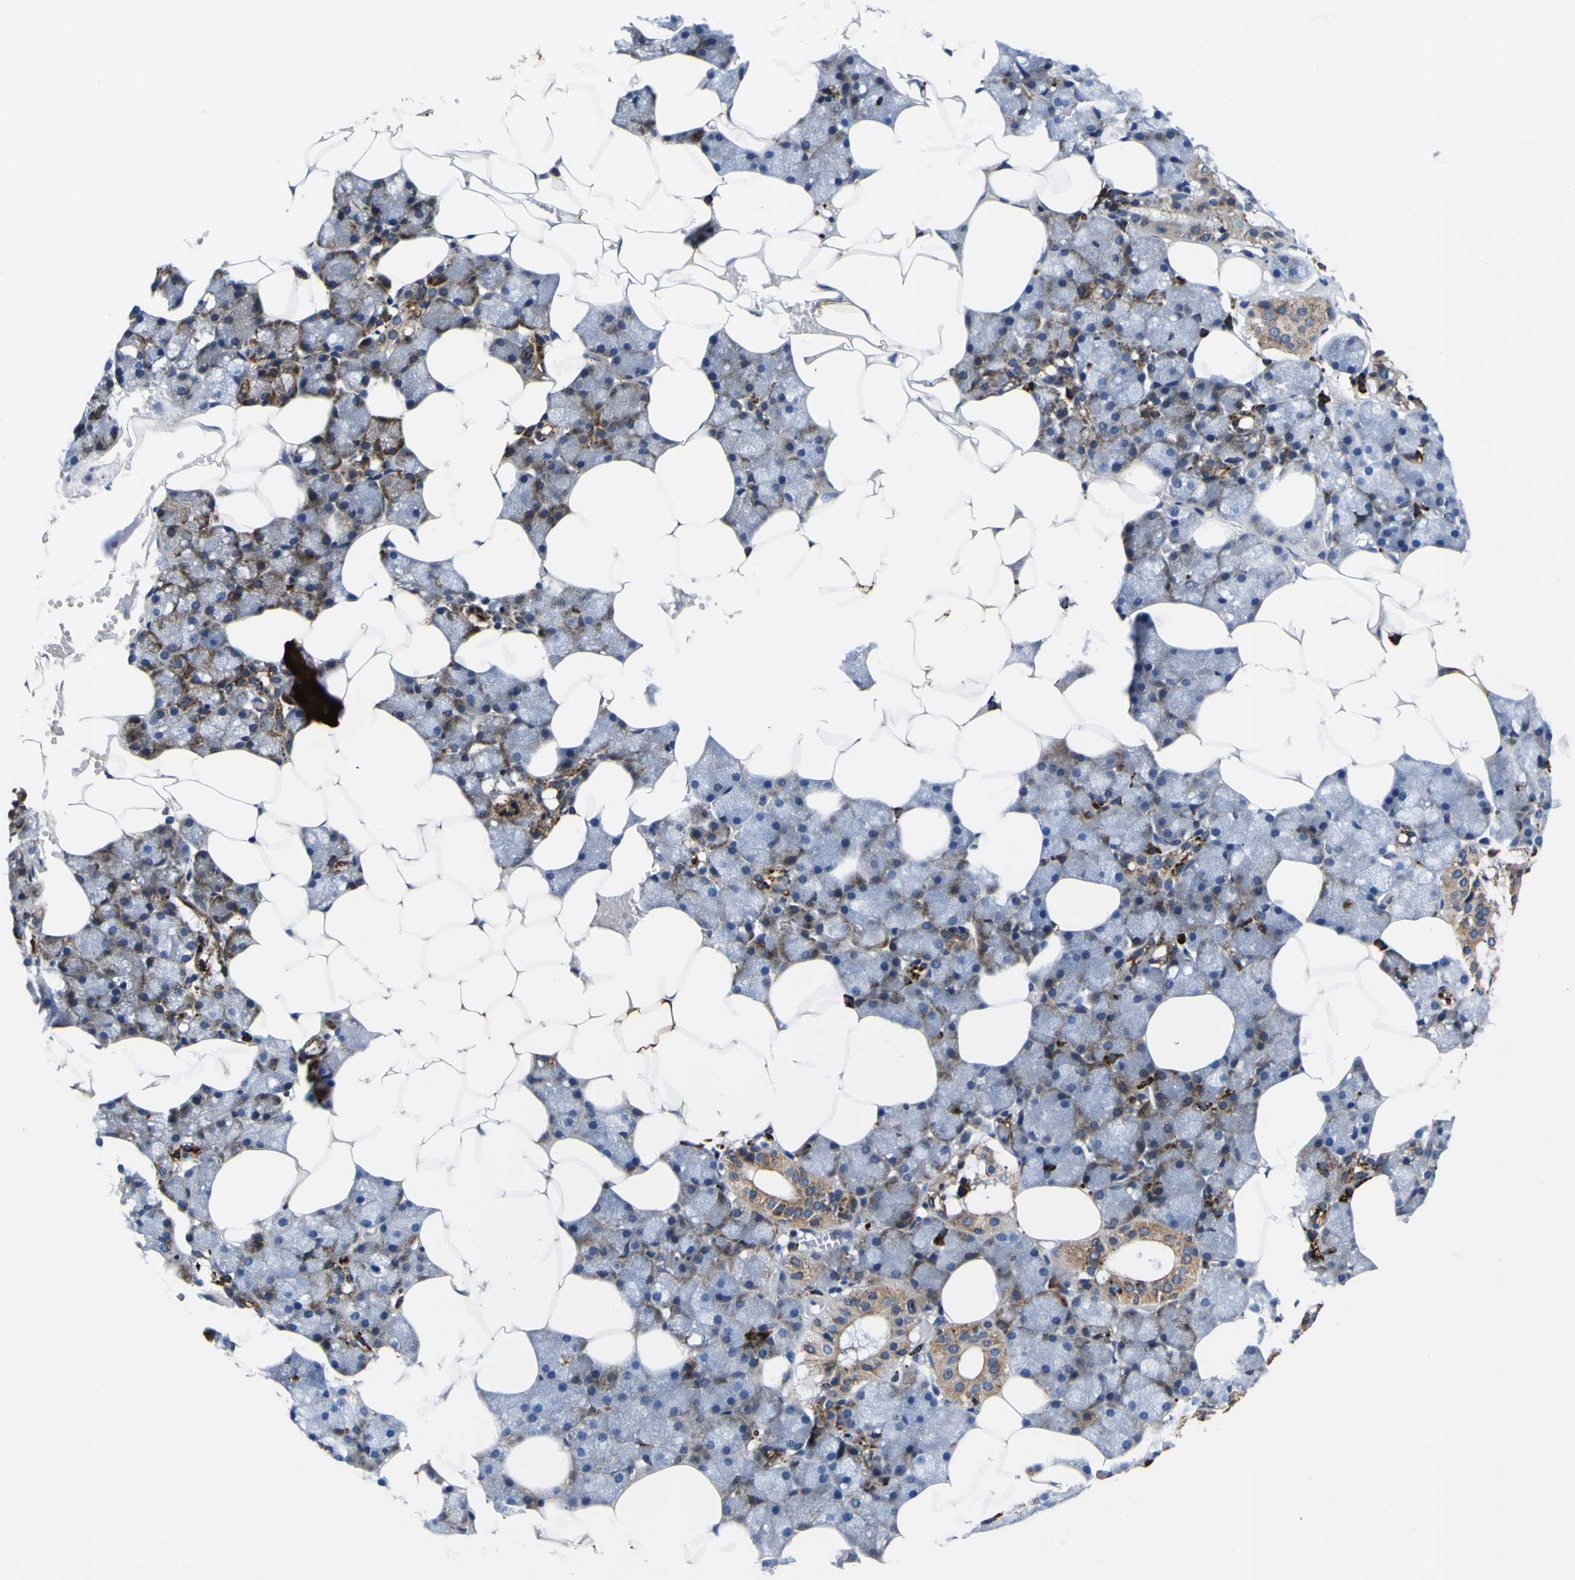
{"staining": {"intensity": "strong", "quantity": "25%-75%", "location": "cytoplasmic/membranous"}, "tissue": "salivary gland", "cell_type": "Glandular cells", "image_type": "normal", "snomed": [{"axis": "morphology", "description": "Normal tissue, NOS"}, {"axis": "topography", "description": "Salivary gland"}], "caption": "A high amount of strong cytoplasmic/membranous positivity is identified in approximately 25%-75% of glandular cells in benign salivary gland.", "gene": "SCD", "patient": {"sex": "male", "age": 62}}